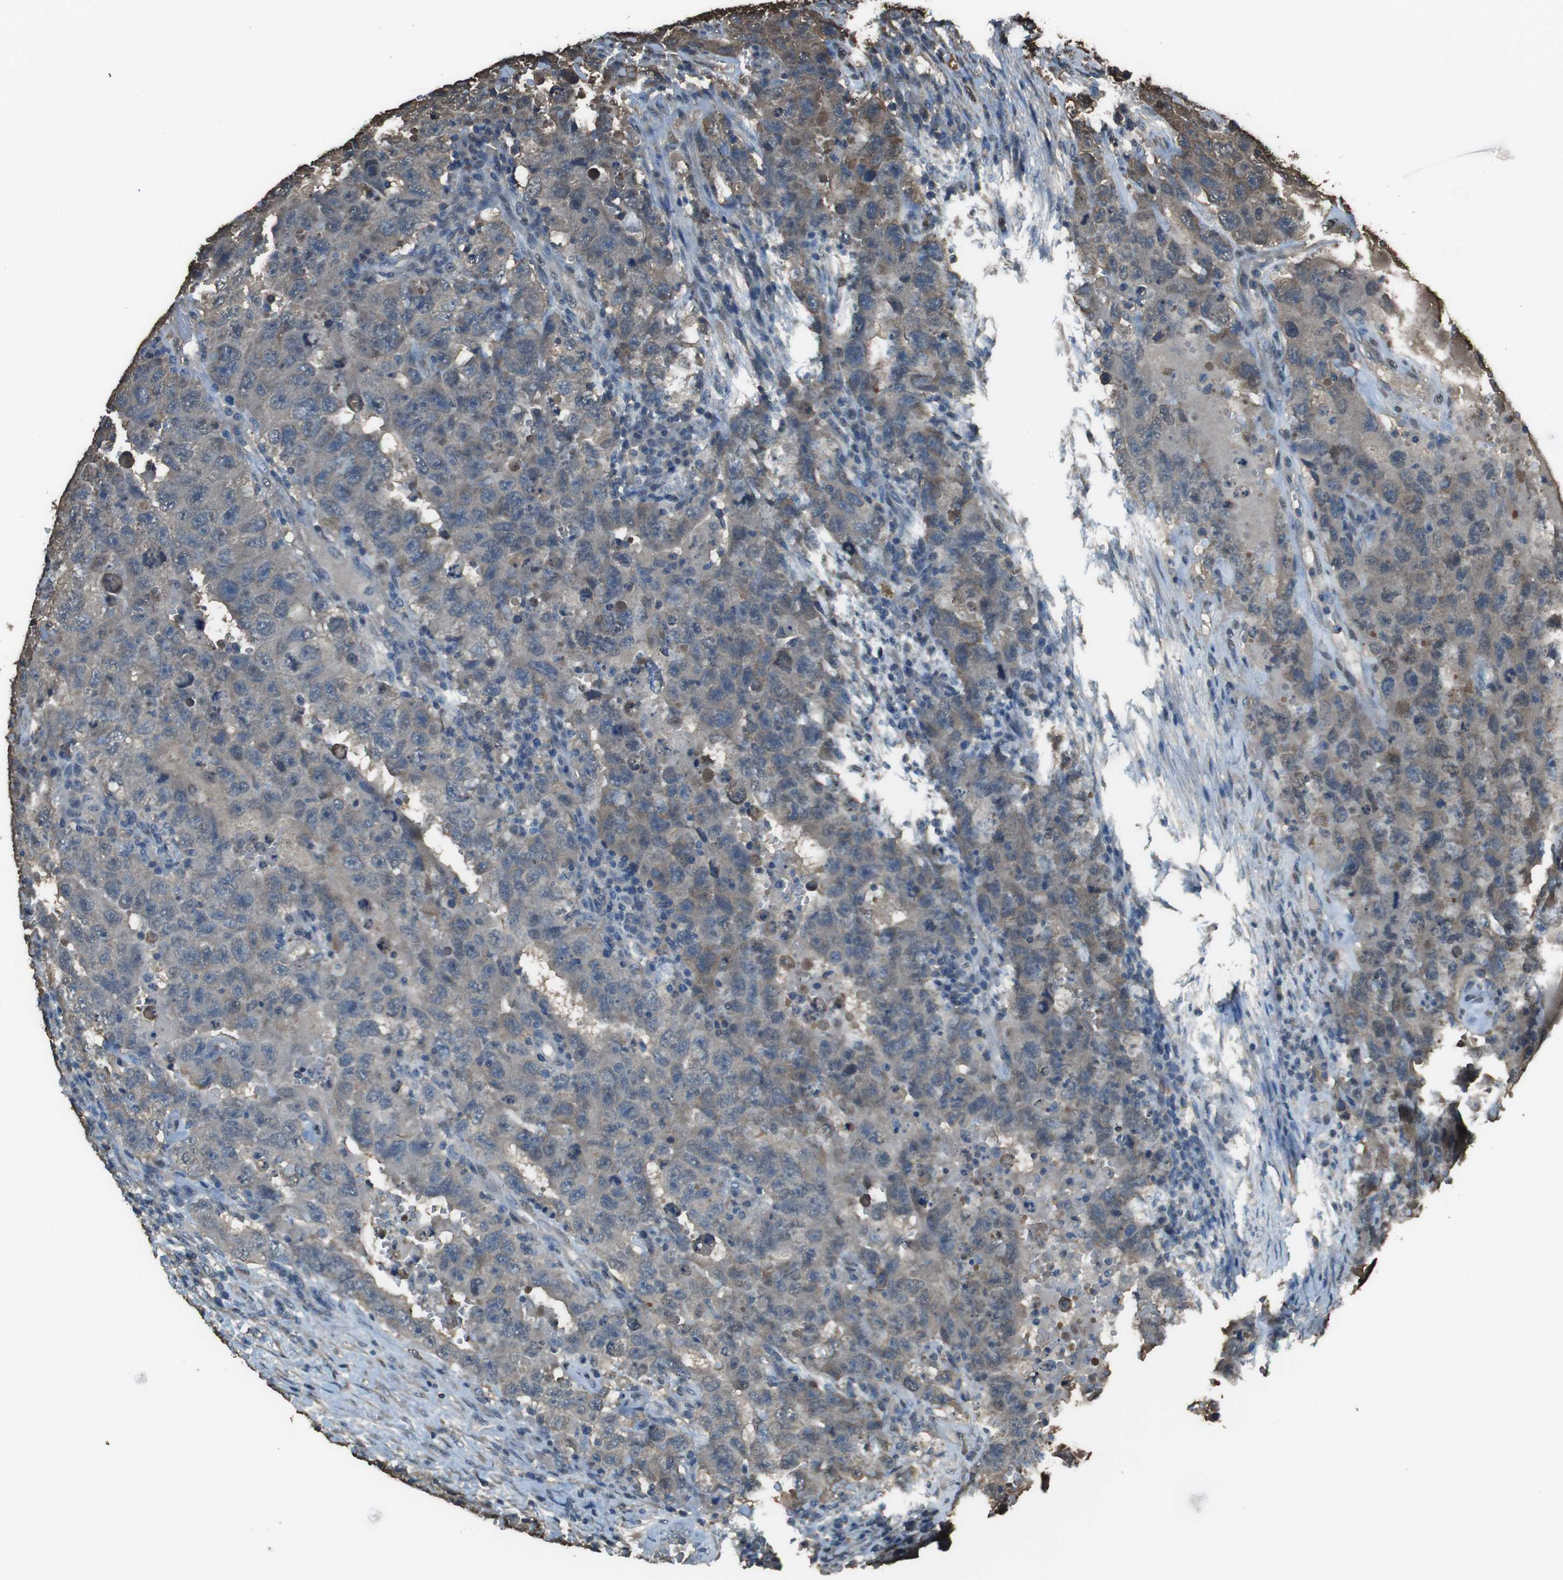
{"staining": {"intensity": "weak", "quantity": "<25%", "location": "cytoplasmic/membranous"}, "tissue": "testis cancer", "cell_type": "Tumor cells", "image_type": "cancer", "snomed": [{"axis": "morphology", "description": "Carcinoma, Embryonal, NOS"}, {"axis": "topography", "description": "Testis"}], "caption": "The micrograph demonstrates no significant staining in tumor cells of testis embryonal carcinoma.", "gene": "TWSG1", "patient": {"sex": "male", "age": 26}}